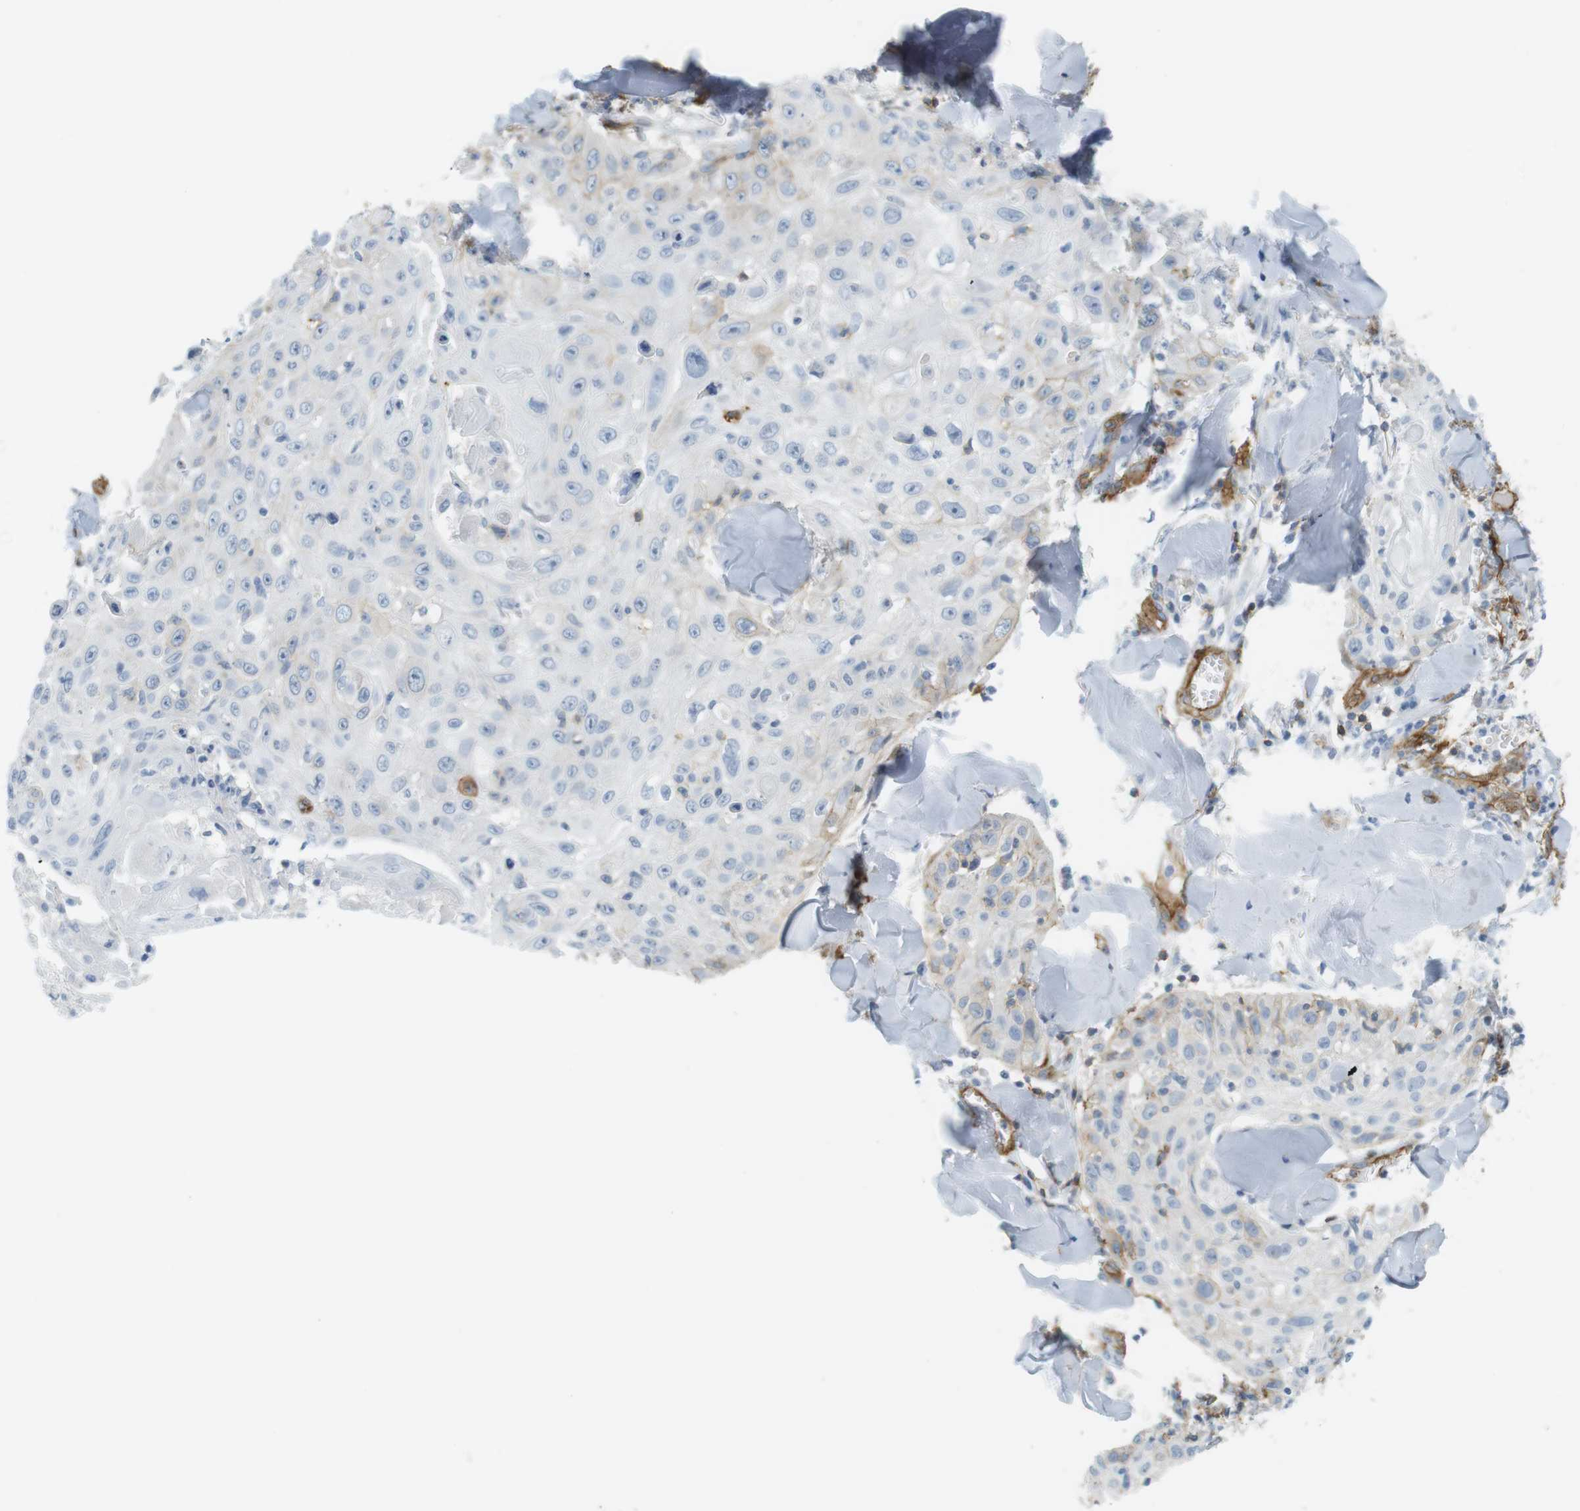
{"staining": {"intensity": "weak", "quantity": "<25%", "location": "cytoplasmic/membranous"}, "tissue": "skin cancer", "cell_type": "Tumor cells", "image_type": "cancer", "snomed": [{"axis": "morphology", "description": "Squamous cell carcinoma, NOS"}, {"axis": "topography", "description": "Skin"}], "caption": "Immunohistochemistry photomicrograph of neoplastic tissue: squamous cell carcinoma (skin) stained with DAB shows no significant protein staining in tumor cells. Nuclei are stained in blue.", "gene": "F2R", "patient": {"sex": "male", "age": 86}}